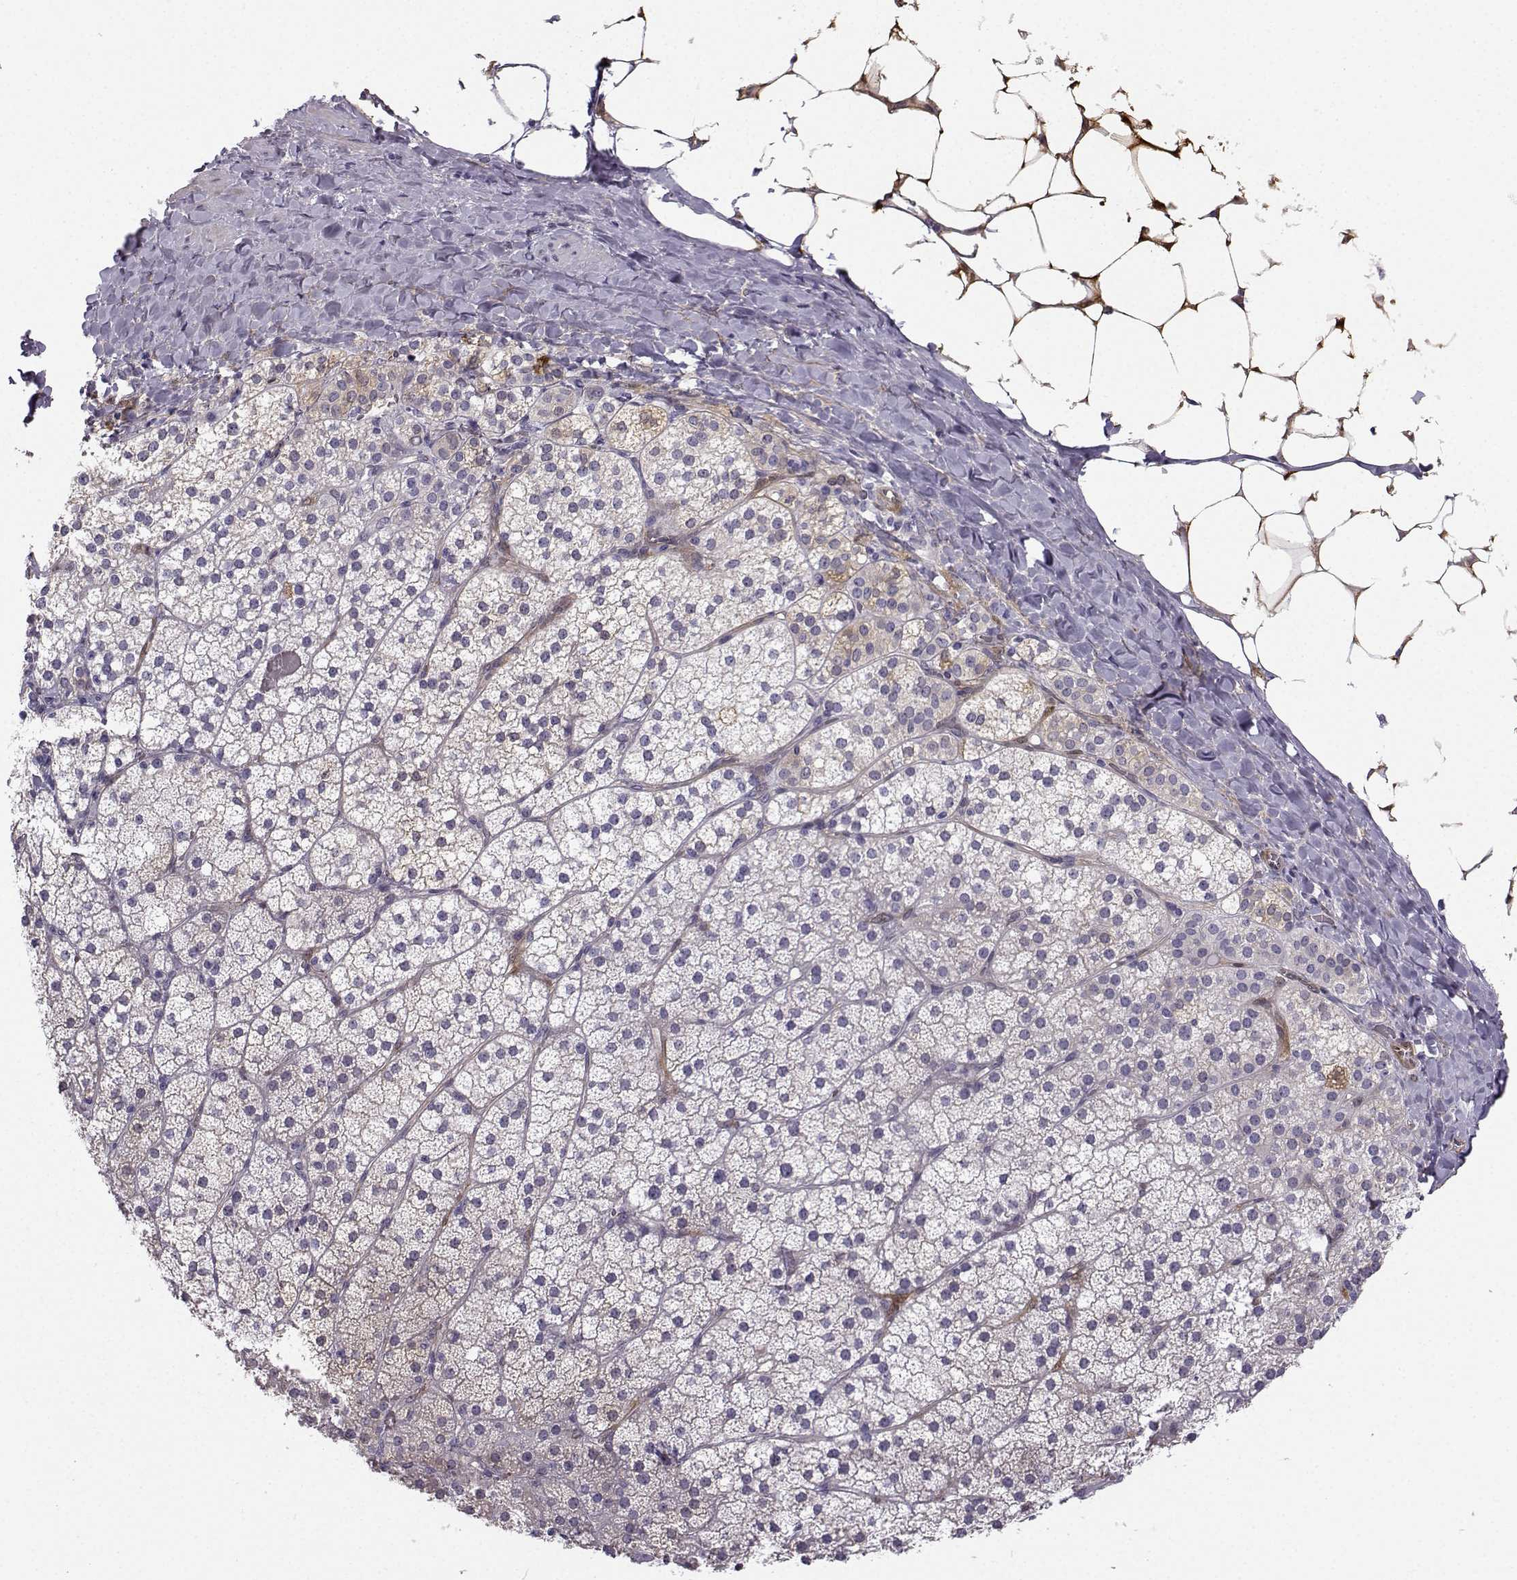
{"staining": {"intensity": "strong", "quantity": "<25%", "location": "cytoplasmic/membranous"}, "tissue": "adrenal gland", "cell_type": "Glandular cells", "image_type": "normal", "snomed": [{"axis": "morphology", "description": "Normal tissue, NOS"}, {"axis": "topography", "description": "Adrenal gland"}], "caption": "A high-resolution image shows IHC staining of benign adrenal gland, which displays strong cytoplasmic/membranous expression in about <25% of glandular cells. The protein of interest is shown in brown color, while the nuclei are stained blue.", "gene": "NQO1", "patient": {"sex": "male", "age": 53}}